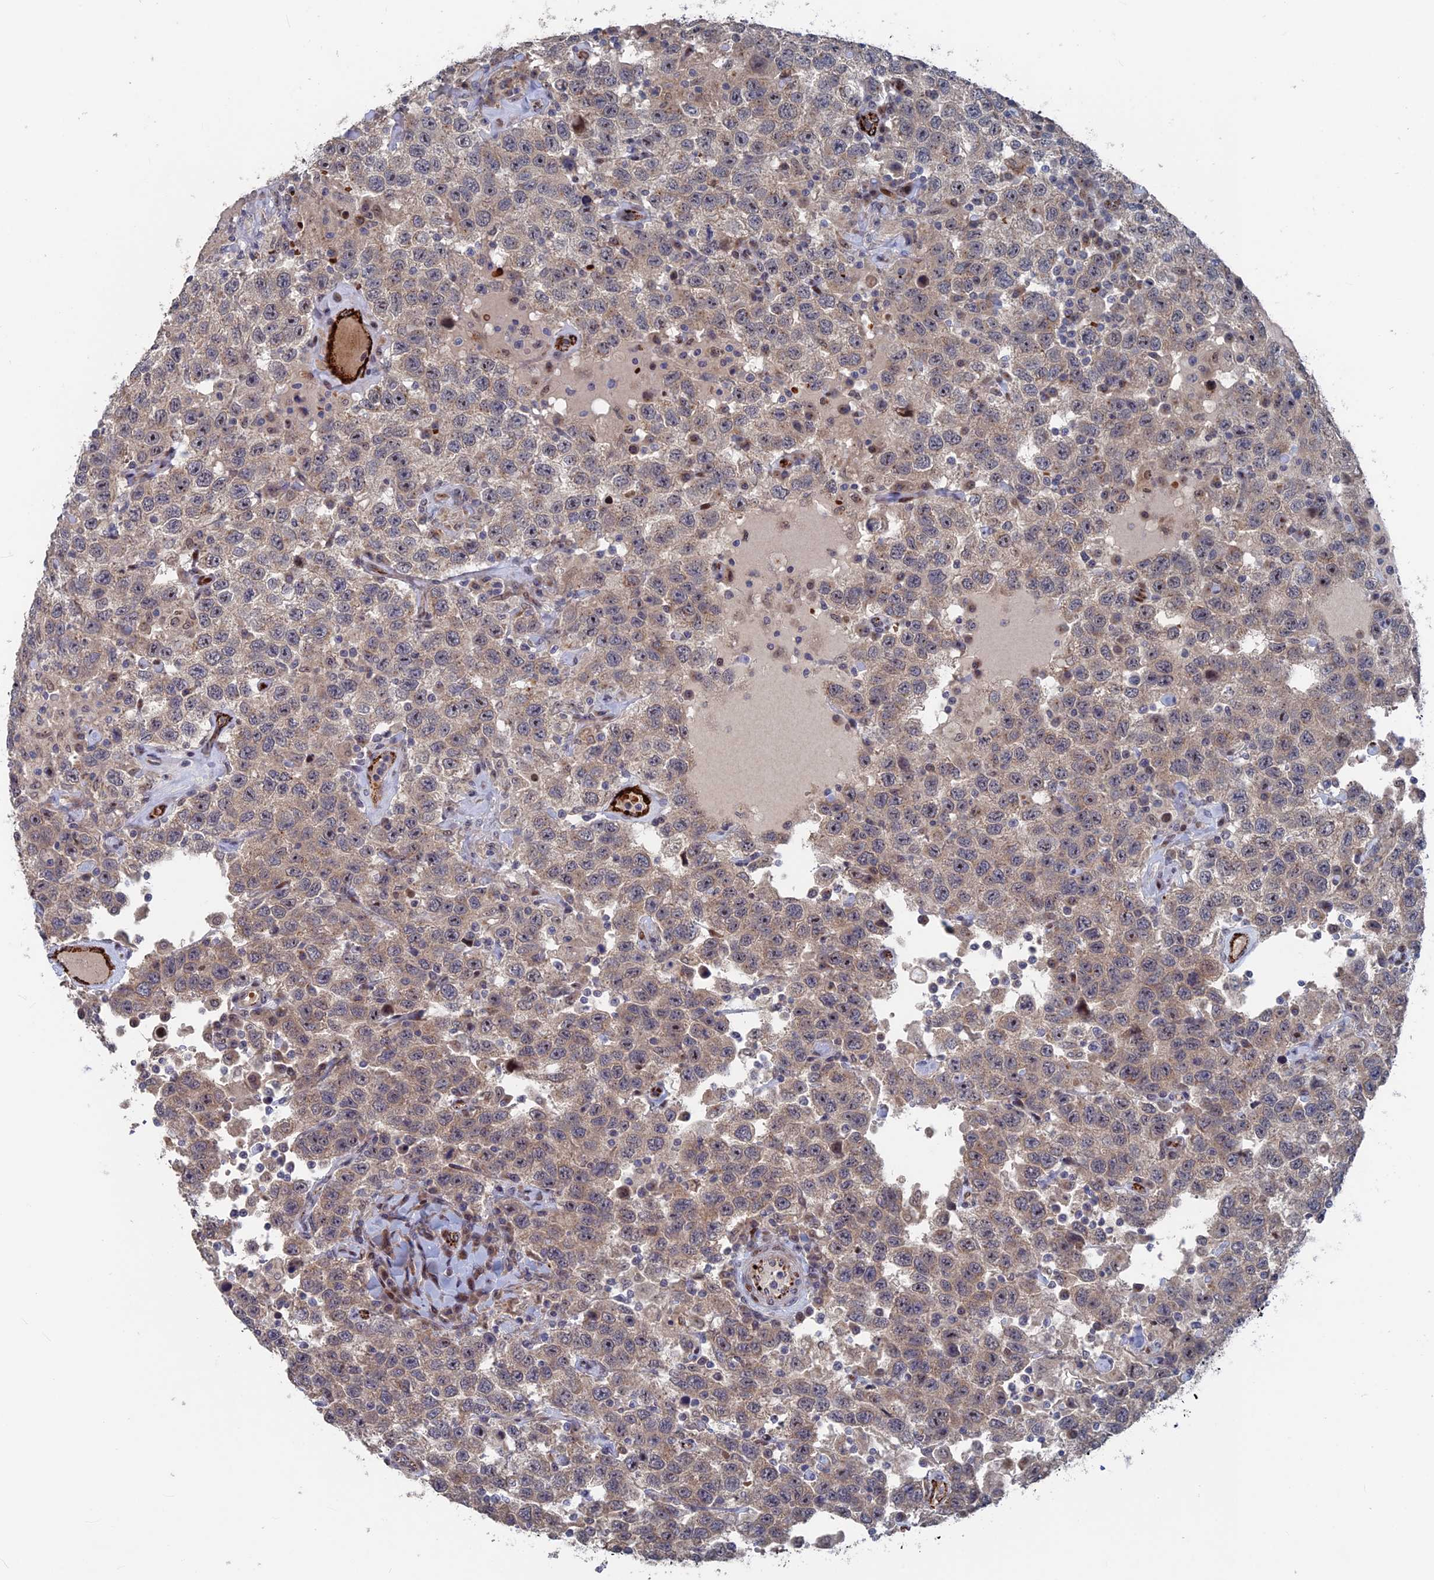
{"staining": {"intensity": "weak", "quantity": ">75%", "location": "cytoplasmic/membranous"}, "tissue": "testis cancer", "cell_type": "Tumor cells", "image_type": "cancer", "snomed": [{"axis": "morphology", "description": "Seminoma, NOS"}, {"axis": "topography", "description": "Testis"}], "caption": "Testis cancer tissue exhibits weak cytoplasmic/membranous staining in about >75% of tumor cells Ihc stains the protein of interest in brown and the nuclei are stained blue.", "gene": "SH3D21", "patient": {"sex": "male", "age": 41}}